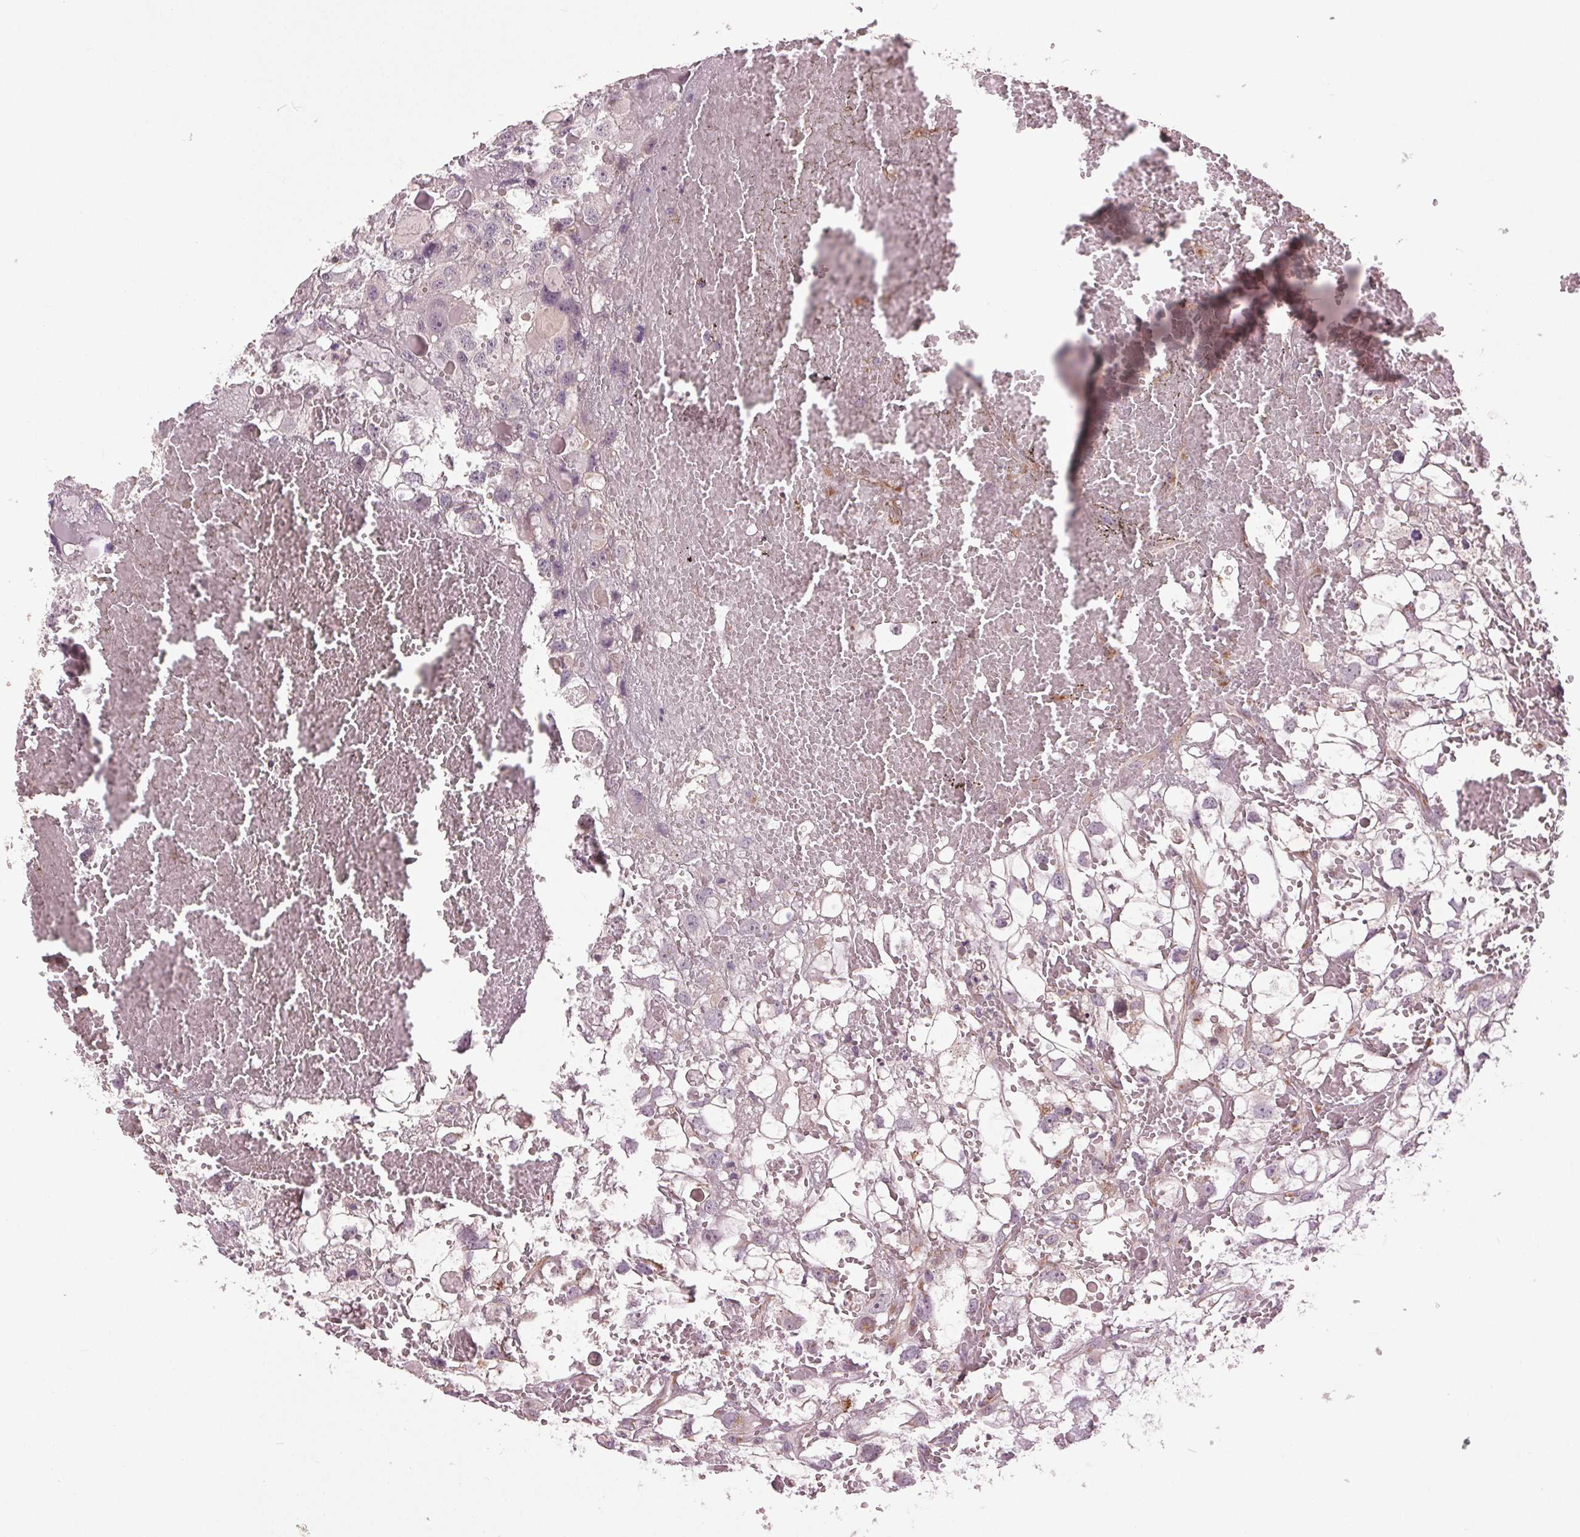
{"staining": {"intensity": "negative", "quantity": "none", "location": "none"}, "tissue": "renal cancer", "cell_type": "Tumor cells", "image_type": "cancer", "snomed": [{"axis": "morphology", "description": "Adenocarcinoma, NOS"}, {"axis": "topography", "description": "Kidney"}], "caption": "Protein analysis of renal cancer (adenocarcinoma) reveals no significant positivity in tumor cells.", "gene": "BSDC1", "patient": {"sex": "male", "age": 56}}